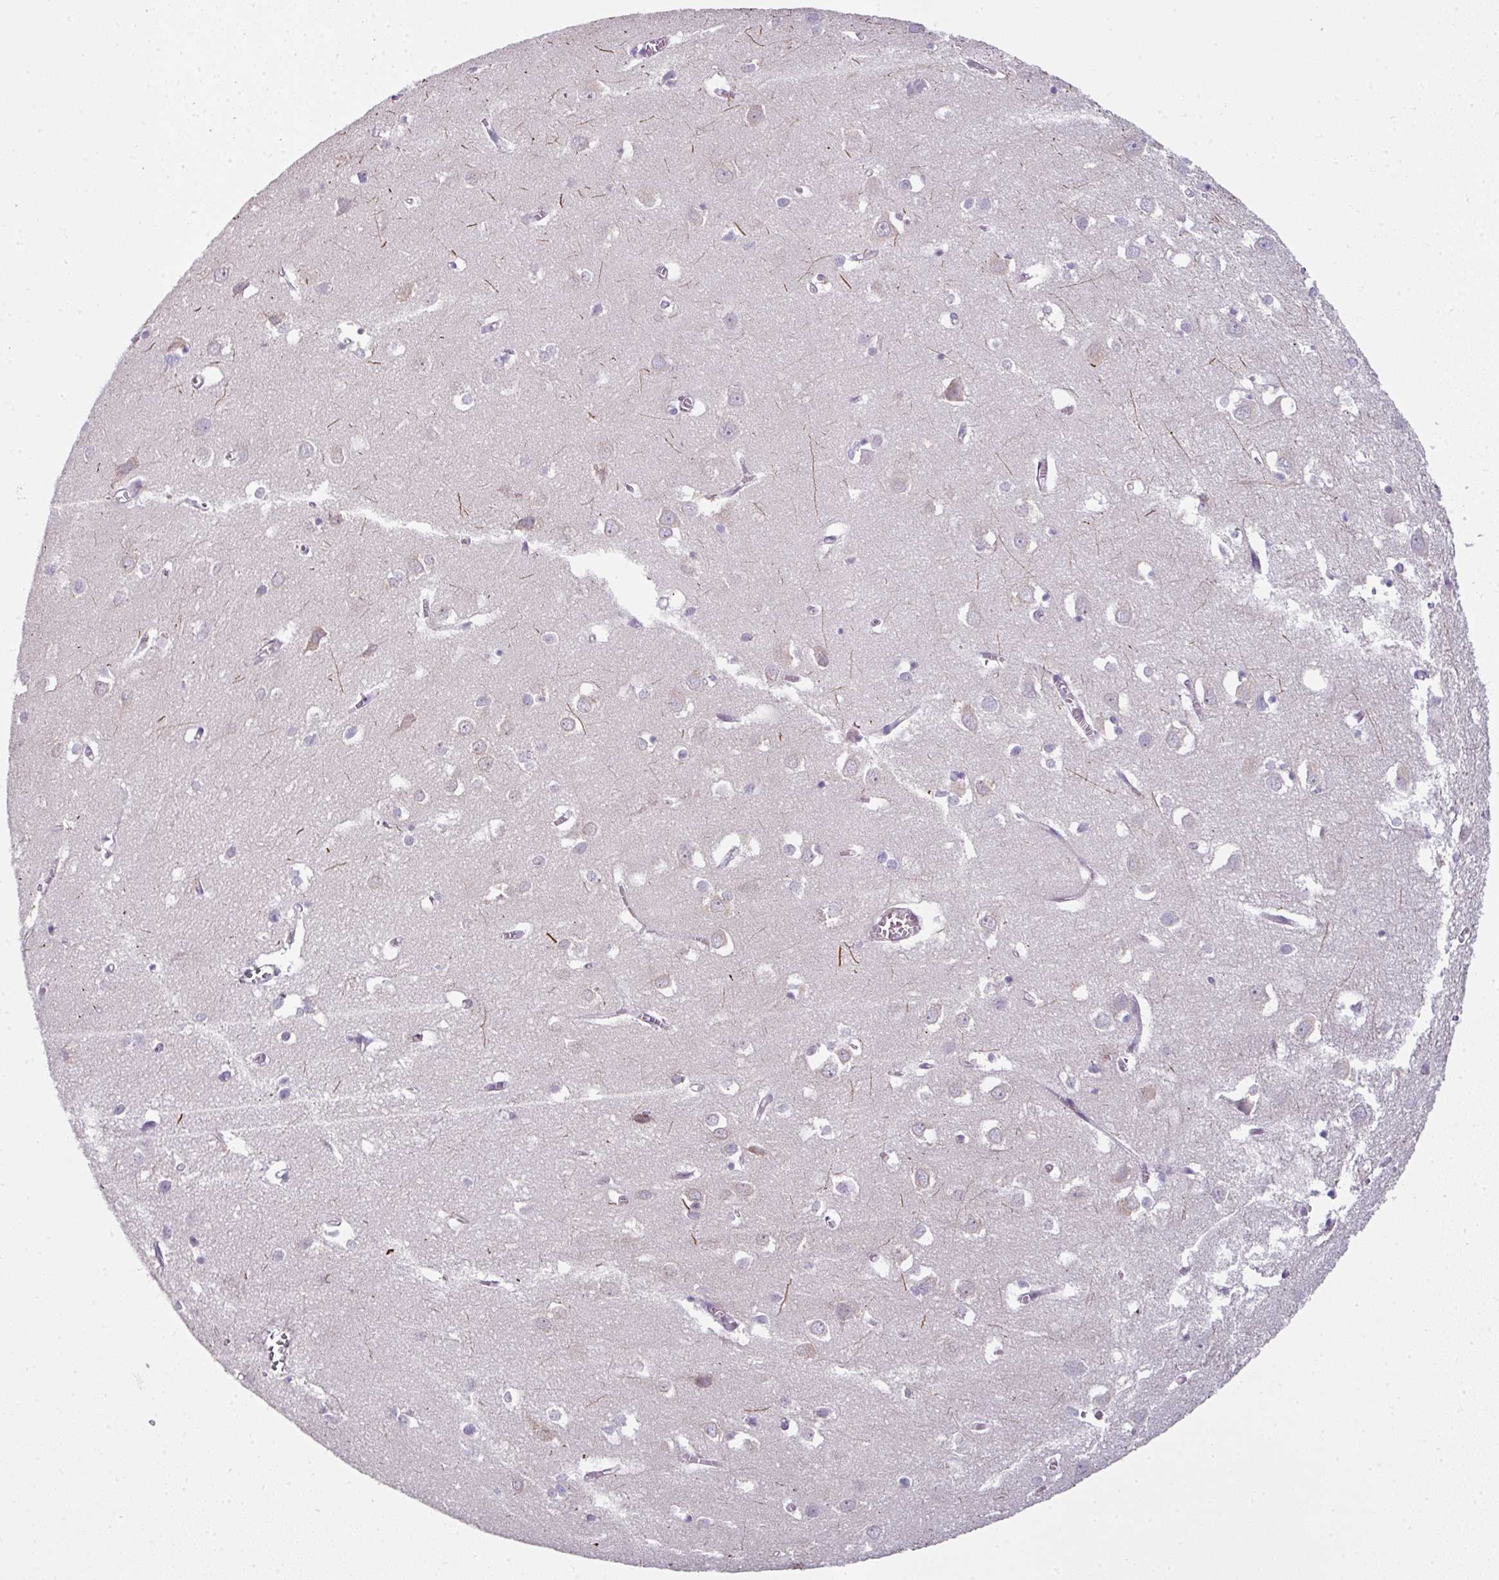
{"staining": {"intensity": "negative", "quantity": "none", "location": "none"}, "tissue": "cerebral cortex", "cell_type": "Endothelial cells", "image_type": "normal", "snomed": [{"axis": "morphology", "description": "Normal tissue, NOS"}, {"axis": "topography", "description": "Cerebral cortex"}], "caption": "DAB immunohistochemical staining of unremarkable human cerebral cortex exhibits no significant staining in endothelial cells. (DAB (3,3'-diaminobenzidine) IHC with hematoxylin counter stain).", "gene": "FHAD1", "patient": {"sex": "male", "age": 70}}